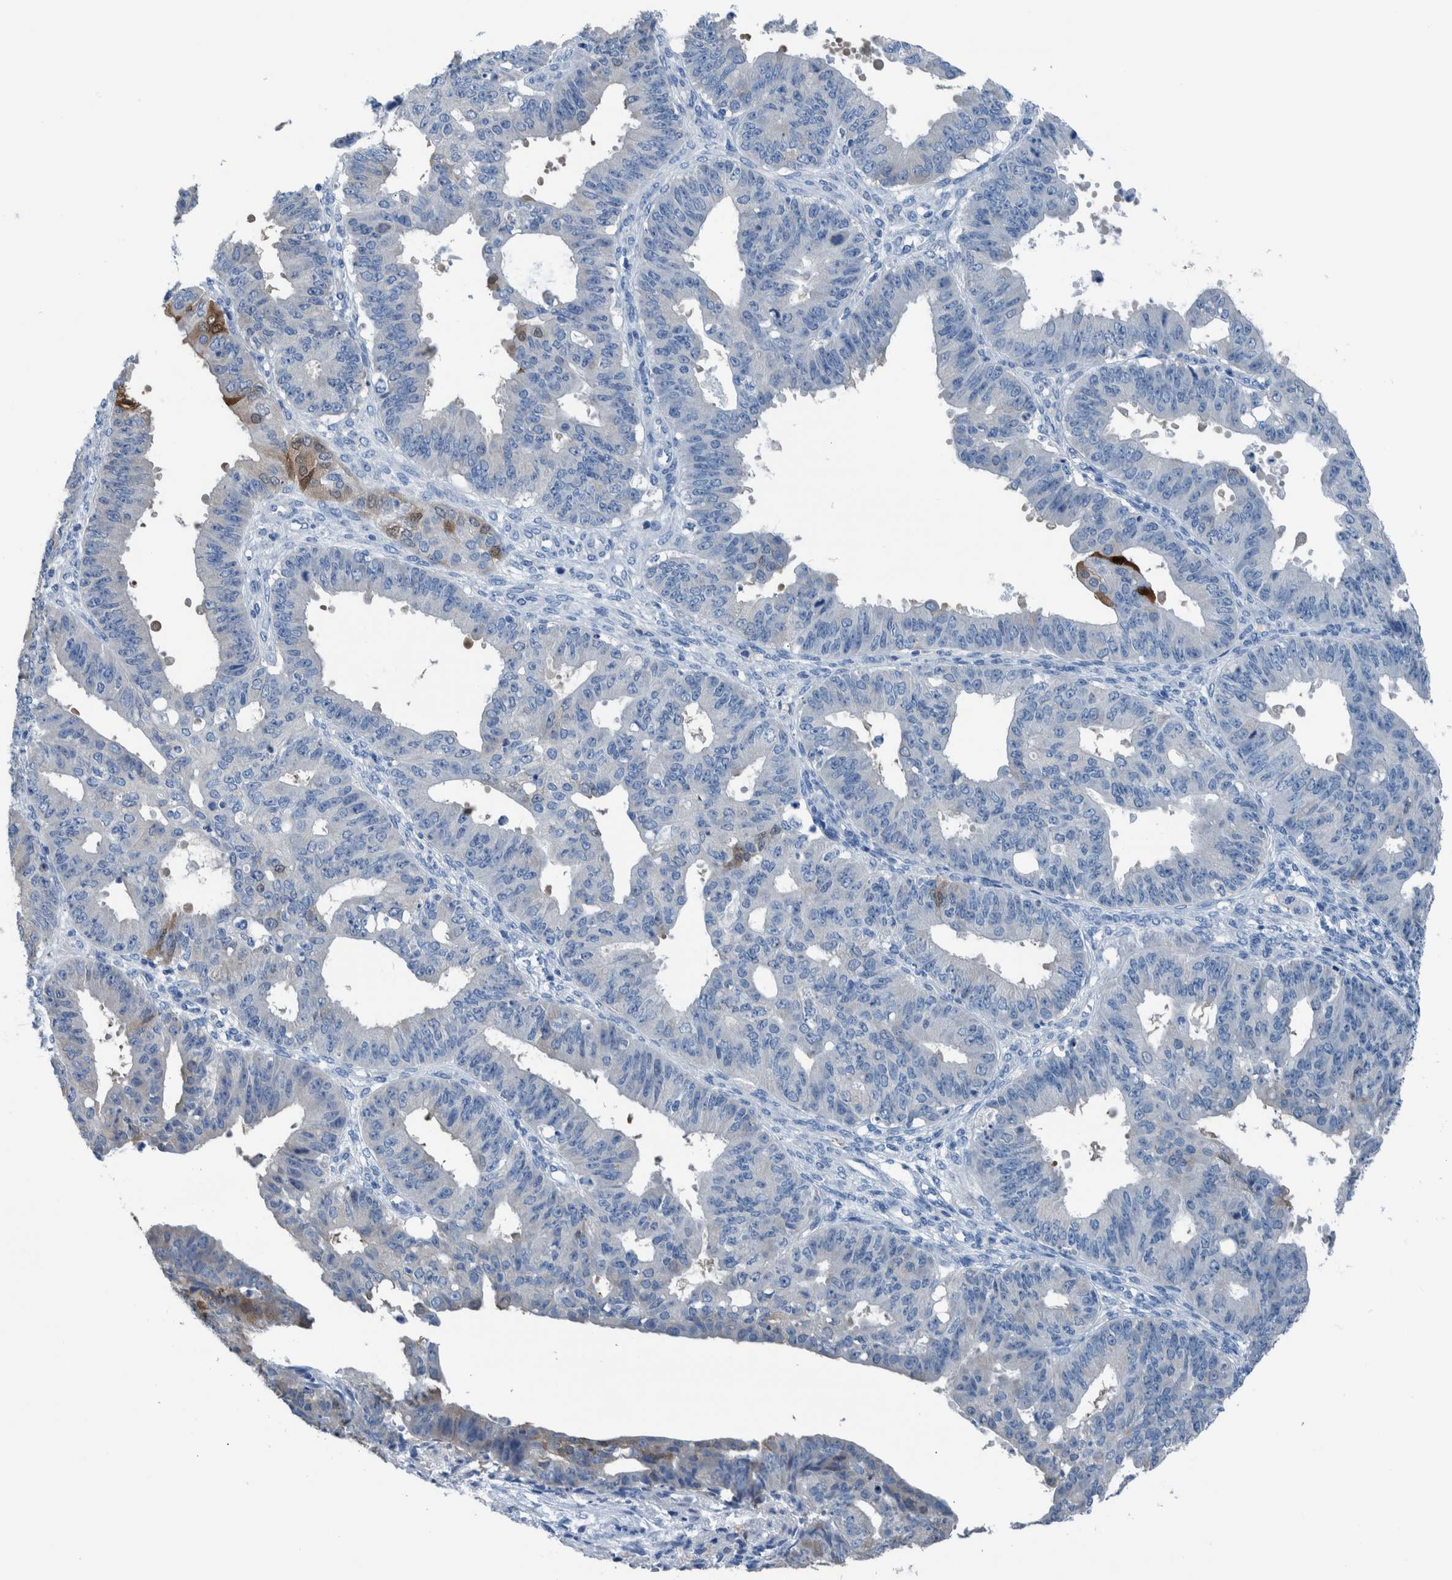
{"staining": {"intensity": "strong", "quantity": "25%-75%", "location": "cytoplasmic/membranous,nuclear"}, "tissue": "ovarian cancer", "cell_type": "Tumor cells", "image_type": "cancer", "snomed": [{"axis": "morphology", "description": "Carcinoma, endometroid"}, {"axis": "topography", "description": "Ovary"}], "caption": "Immunohistochemistry staining of ovarian endometroid carcinoma, which exhibits high levels of strong cytoplasmic/membranous and nuclear positivity in about 25%-75% of tumor cells indicating strong cytoplasmic/membranous and nuclear protein positivity. The staining was performed using DAB (brown) for protein detection and nuclei were counterstained in hematoxylin (blue).", "gene": "IDO1", "patient": {"sex": "female", "age": 42}}